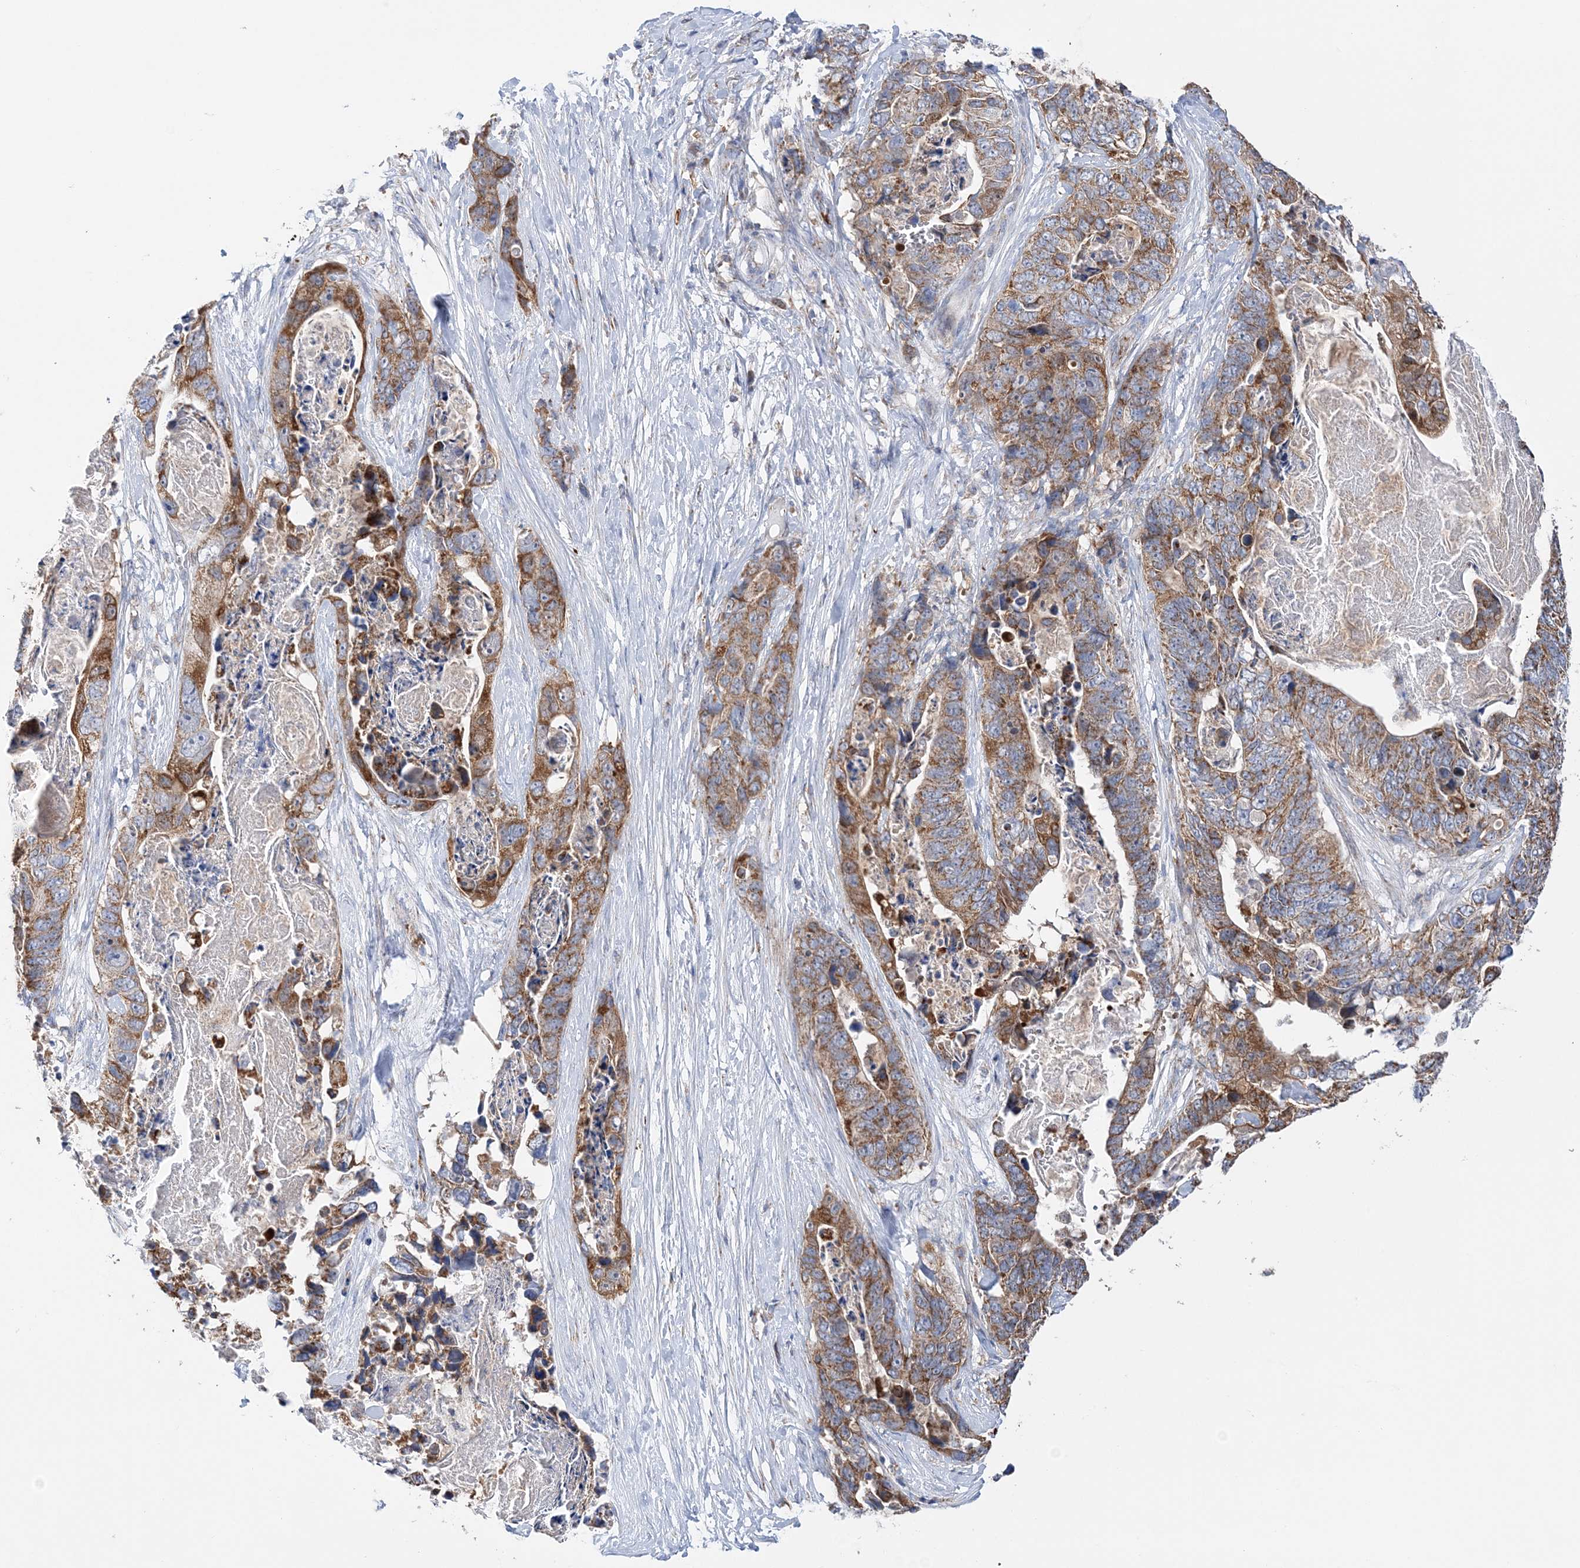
{"staining": {"intensity": "moderate", "quantity": ">75%", "location": "cytoplasmic/membranous"}, "tissue": "stomach cancer", "cell_type": "Tumor cells", "image_type": "cancer", "snomed": [{"axis": "morphology", "description": "Adenocarcinoma, NOS"}, {"axis": "topography", "description": "Stomach"}], "caption": "IHC of human stomach adenocarcinoma exhibits medium levels of moderate cytoplasmic/membranous staining in about >75% of tumor cells.", "gene": "TTC32", "patient": {"sex": "female", "age": 89}}